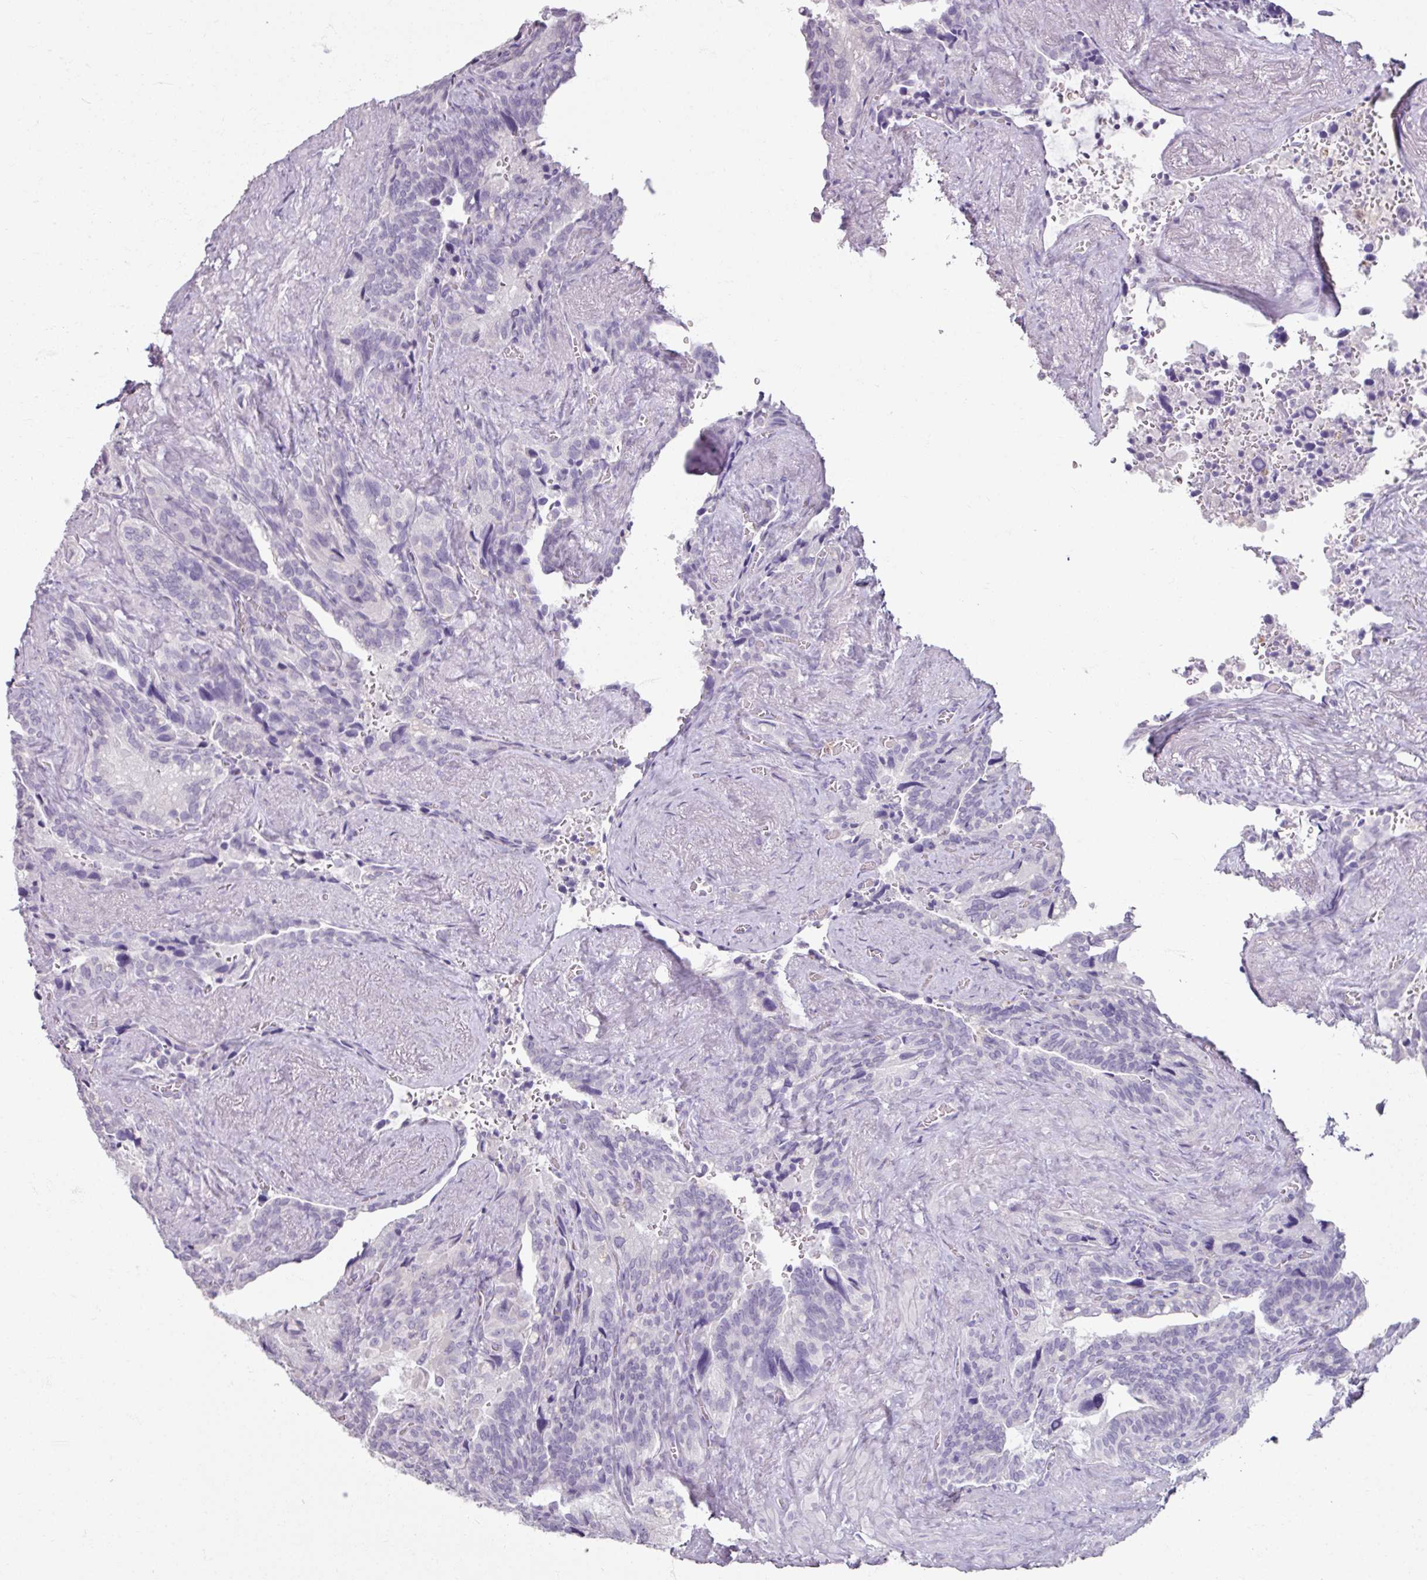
{"staining": {"intensity": "negative", "quantity": "none", "location": "none"}, "tissue": "seminal vesicle", "cell_type": "Glandular cells", "image_type": "normal", "snomed": [{"axis": "morphology", "description": "Normal tissue, NOS"}, {"axis": "topography", "description": "Seminal veicle"}], "caption": "Human seminal vesicle stained for a protein using immunohistochemistry (IHC) shows no expression in glandular cells.", "gene": "ARG1", "patient": {"sex": "male", "age": 68}}